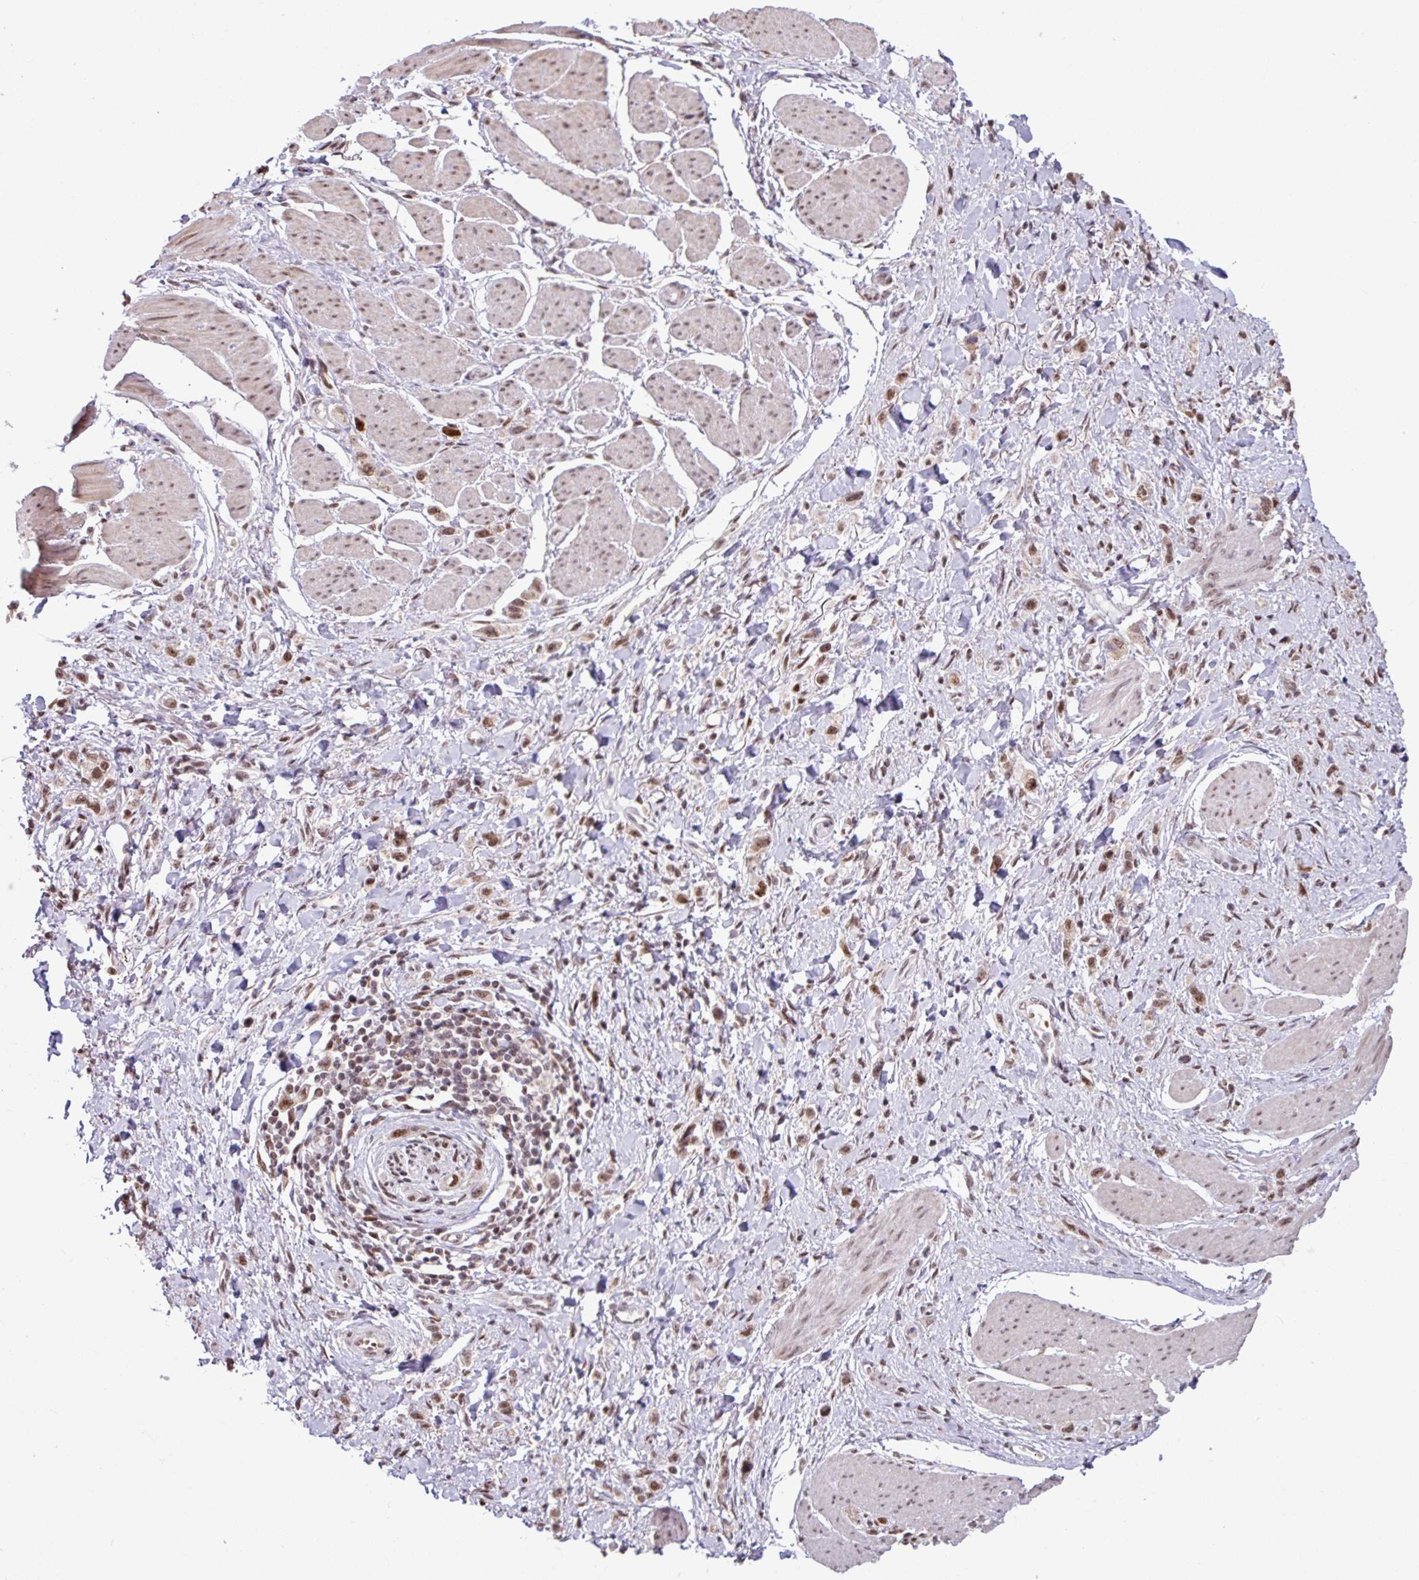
{"staining": {"intensity": "moderate", "quantity": ">75%", "location": "nuclear"}, "tissue": "stomach cancer", "cell_type": "Tumor cells", "image_type": "cancer", "snomed": [{"axis": "morphology", "description": "Adenocarcinoma, NOS"}, {"axis": "topography", "description": "Stomach"}], "caption": "Immunohistochemistry (IHC) (DAB) staining of adenocarcinoma (stomach) displays moderate nuclear protein positivity in approximately >75% of tumor cells.", "gene": "TDG", "patient": {"sex": "female", "age": 65}}